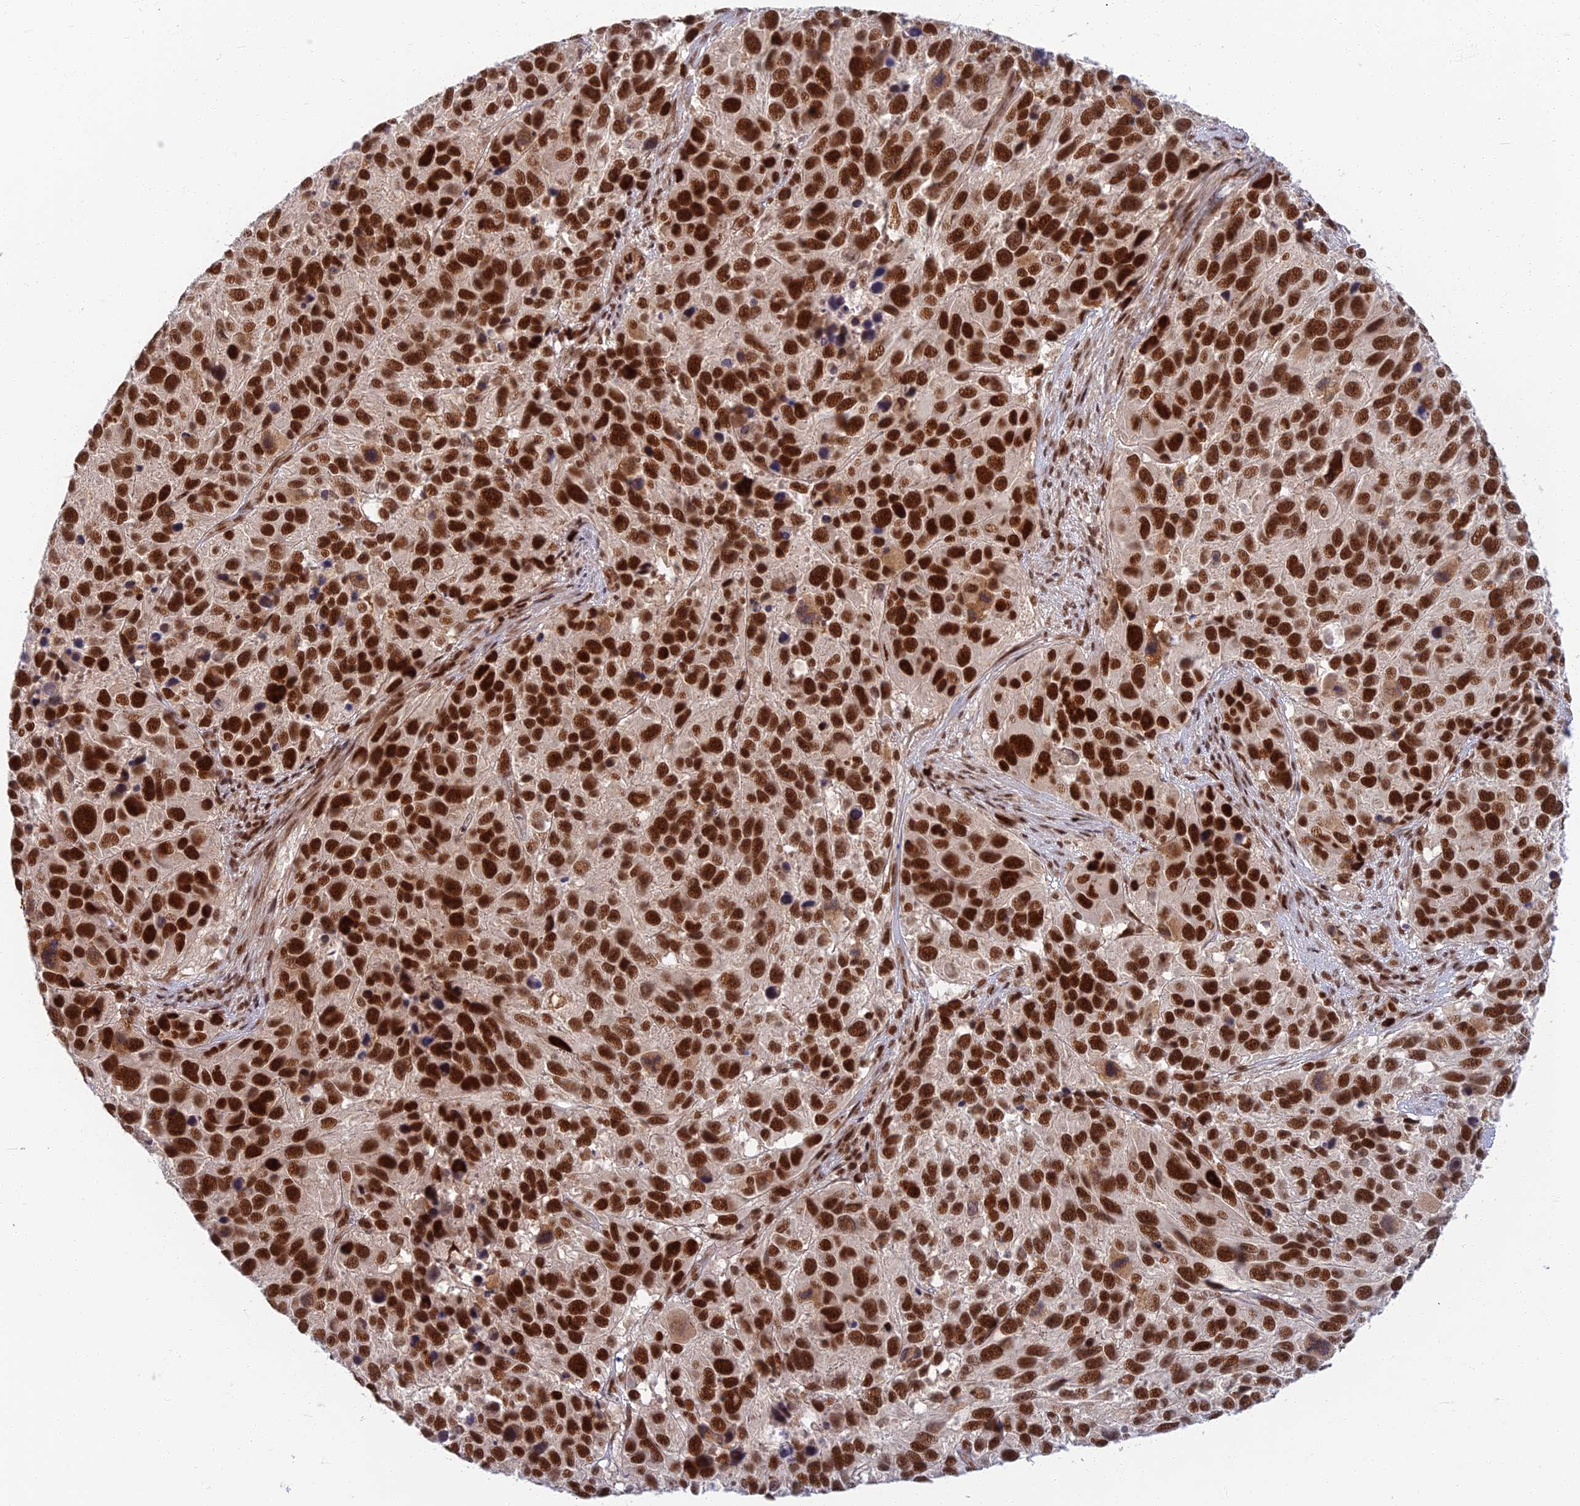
{"staining": {"intensity": "strong", "quantity": ">75%", "location": "nuclear"}, "tissue": "melanoma", "cell_type": "Tumor cells", "image_type": "cancer", "snomed": [{"axis": "morphology", "description": "Malignant melanoma, NOS"}, {"axis": "topography", "description": "Skin"}], "caption": "This is an image of immunohistochemistry (IHC) staining of malignant melanoma, which shows strong positivity in the nuclear of tumor cells.", "gene": "TCEA2", "patient": {"sex": "male", "age": 84}}